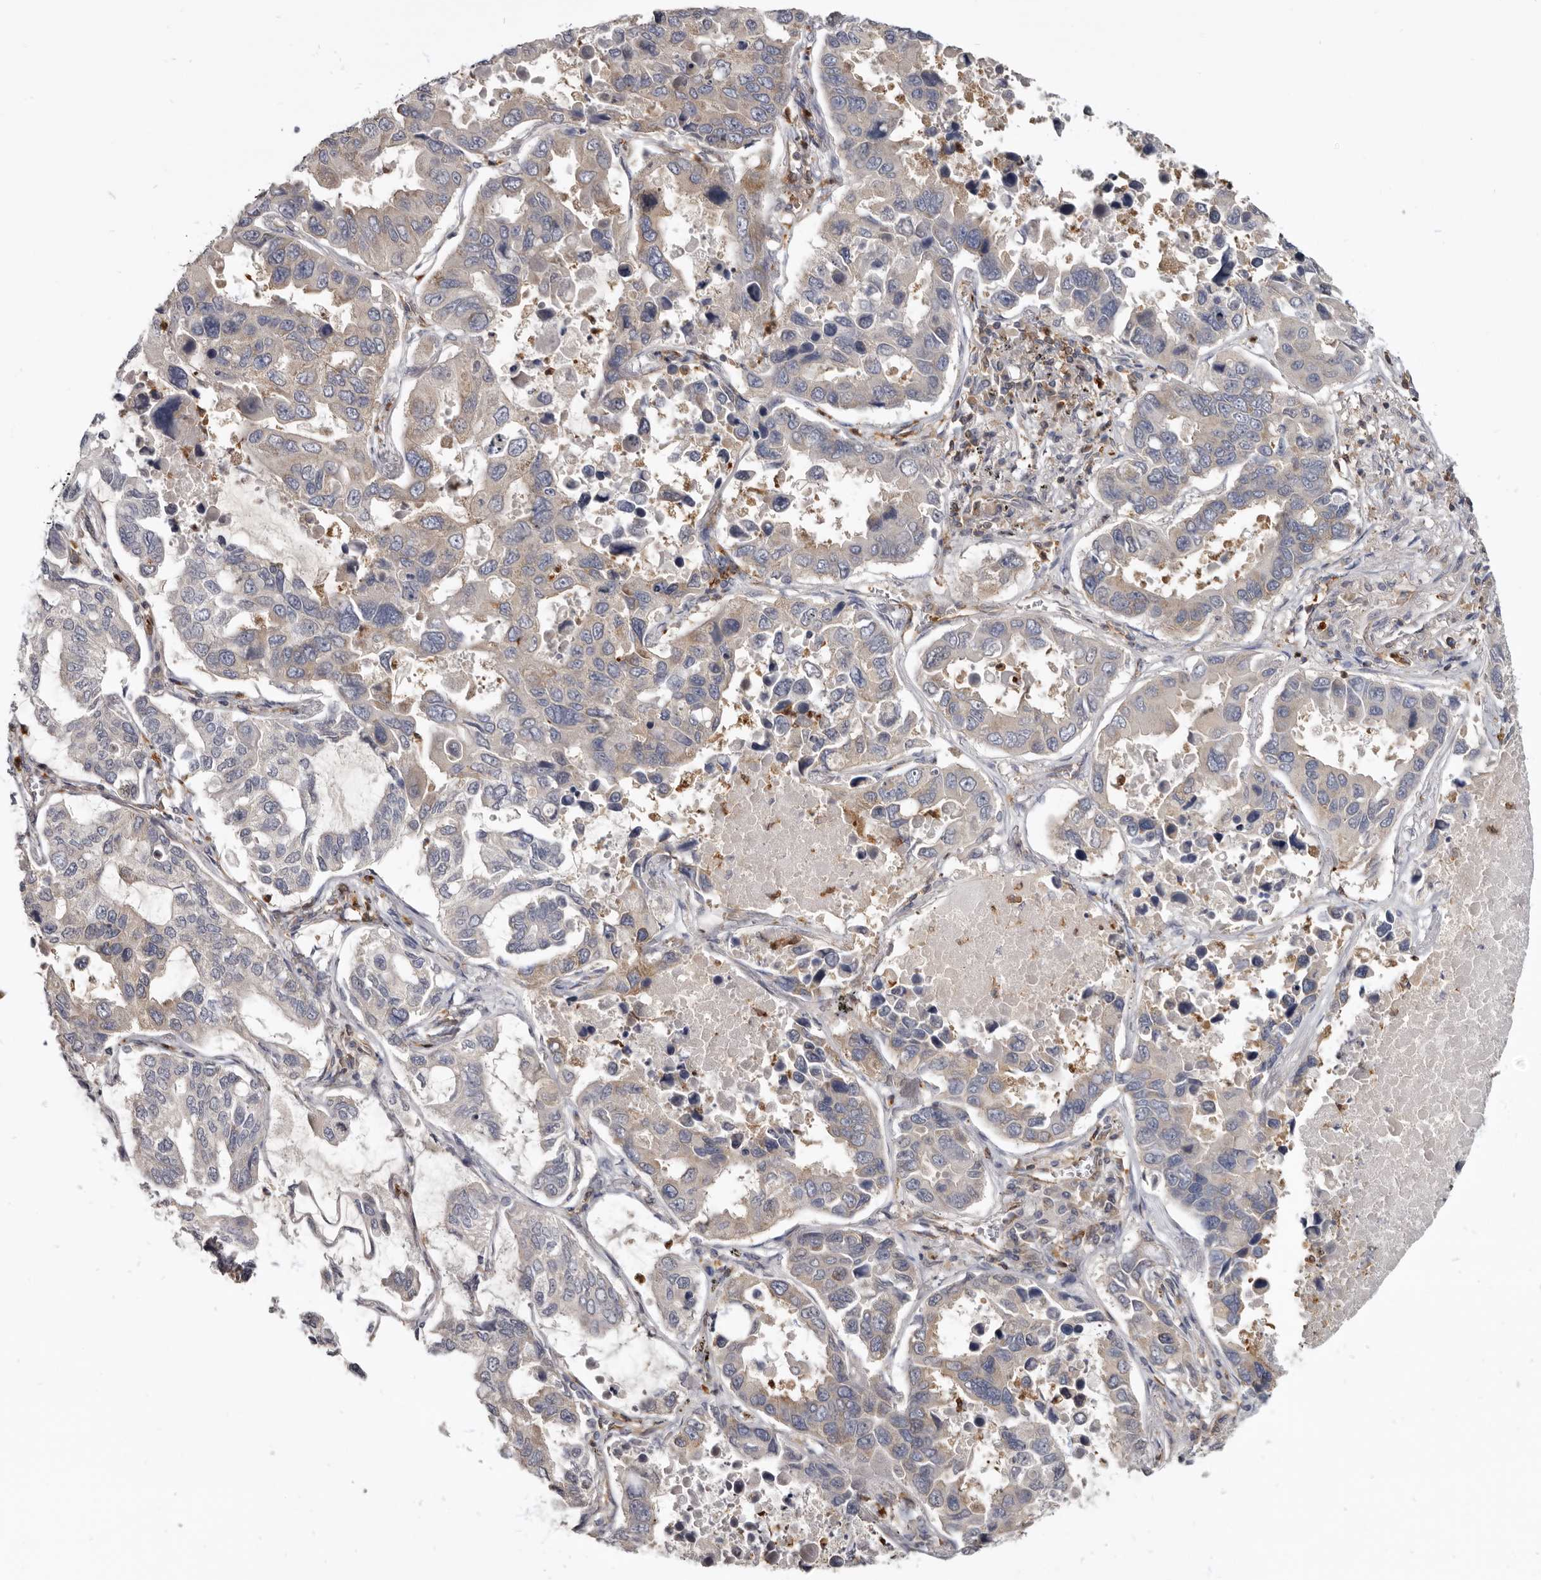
{"staining": {"intensity": "negative", "quantity": "none", "location": "none"}, "tissue": "lung cancer", "cell_type": "Tumor cells", "image_type": "cancer", "snomed": [{"axis": "morphology", "description": "Adenocarcinoma, NOS"}, {"axis": "topography", "description": "Lung"}], "caption": "This image is of lung adenocarcinoma stained with immunohistochemistry (IHC) to label a protein in brown with the nuclei are counter-stained blue. There is no positivity in tumor cells.", "gene": "CBL", "patient": {"sex": "male", "age": 64}}